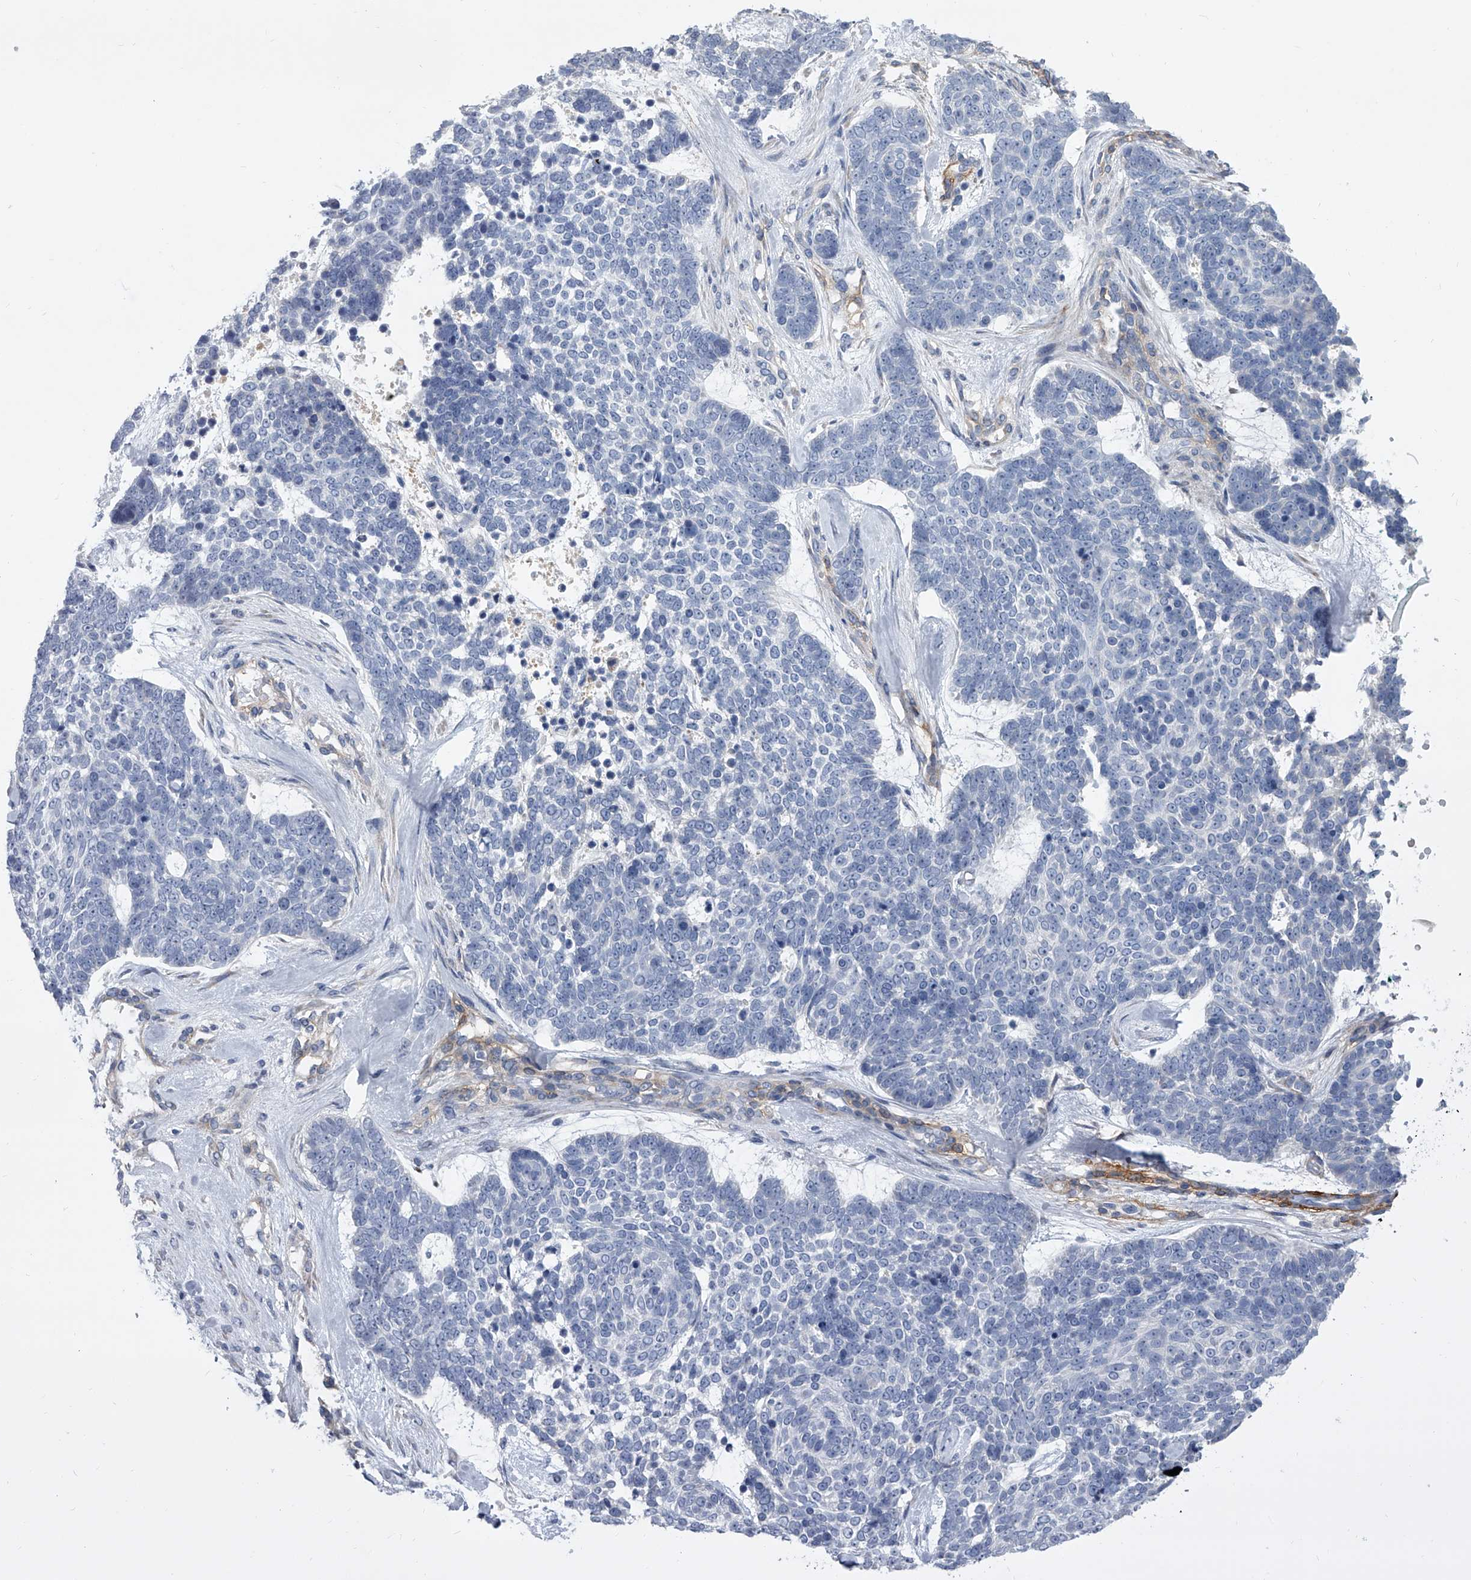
{"staining": {"intensity": "negative", "quantity": "none", "location": "none"}, "tissue": "skin cancer", "cell_type": "Tumor cells", "image_type": "cancer", "snomed": [{"axis": "morphology", "description": "Basal cell carcinoma"}, {"axis": "topography", "description": "Skin"}], "caption": "An immunohistochemistry micrograph of skin cancer is shown. There is no staining in tumor cells of skin cancer. The staining is performed using DAB brown chromogen with nuclei counter-stained in using hematoxylin.", "gene": "ALG14", "patient": {"sex": "female", "age": 81}}